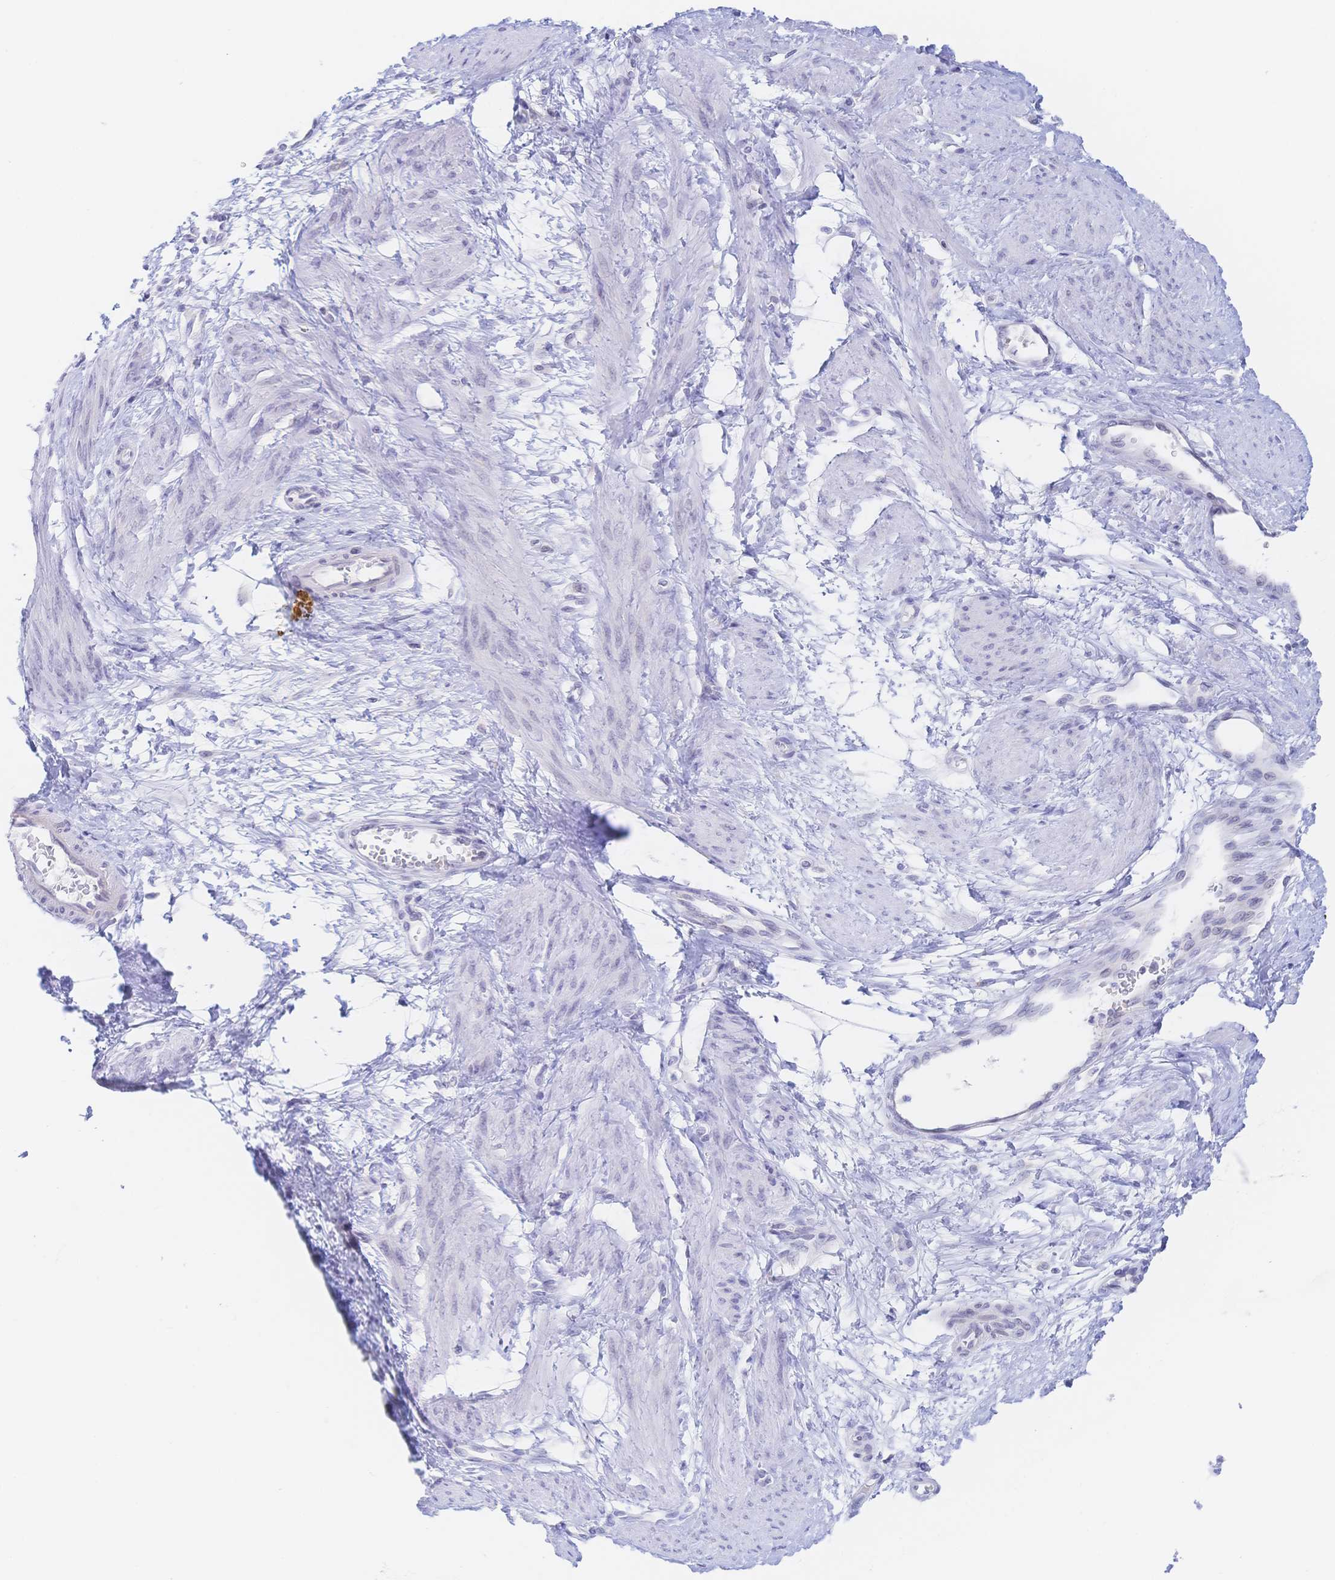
{"staining": {"intensity": "negative", "quantity": "none", "location": "none"}, "tissue": "smooth muscle", "cell_type": "Smooth muscle cells", "image_type": "normal", "snomed": [{"axis": "morphology", "description": "Normal tissue, NOS"}, {"axis": "topography", "description": "Smooth muscle"}, {"axis": "topography", "description": "Uterus"}], "caption": "High power microscopy photomicrograph of an immunohistochemistry (IHC) micrograph of benign smooth muscle, revealing no significant positivity in smooth muscle cells.", "gene": "SIAH3", "patient": {"sex": "female", "age": 39}}